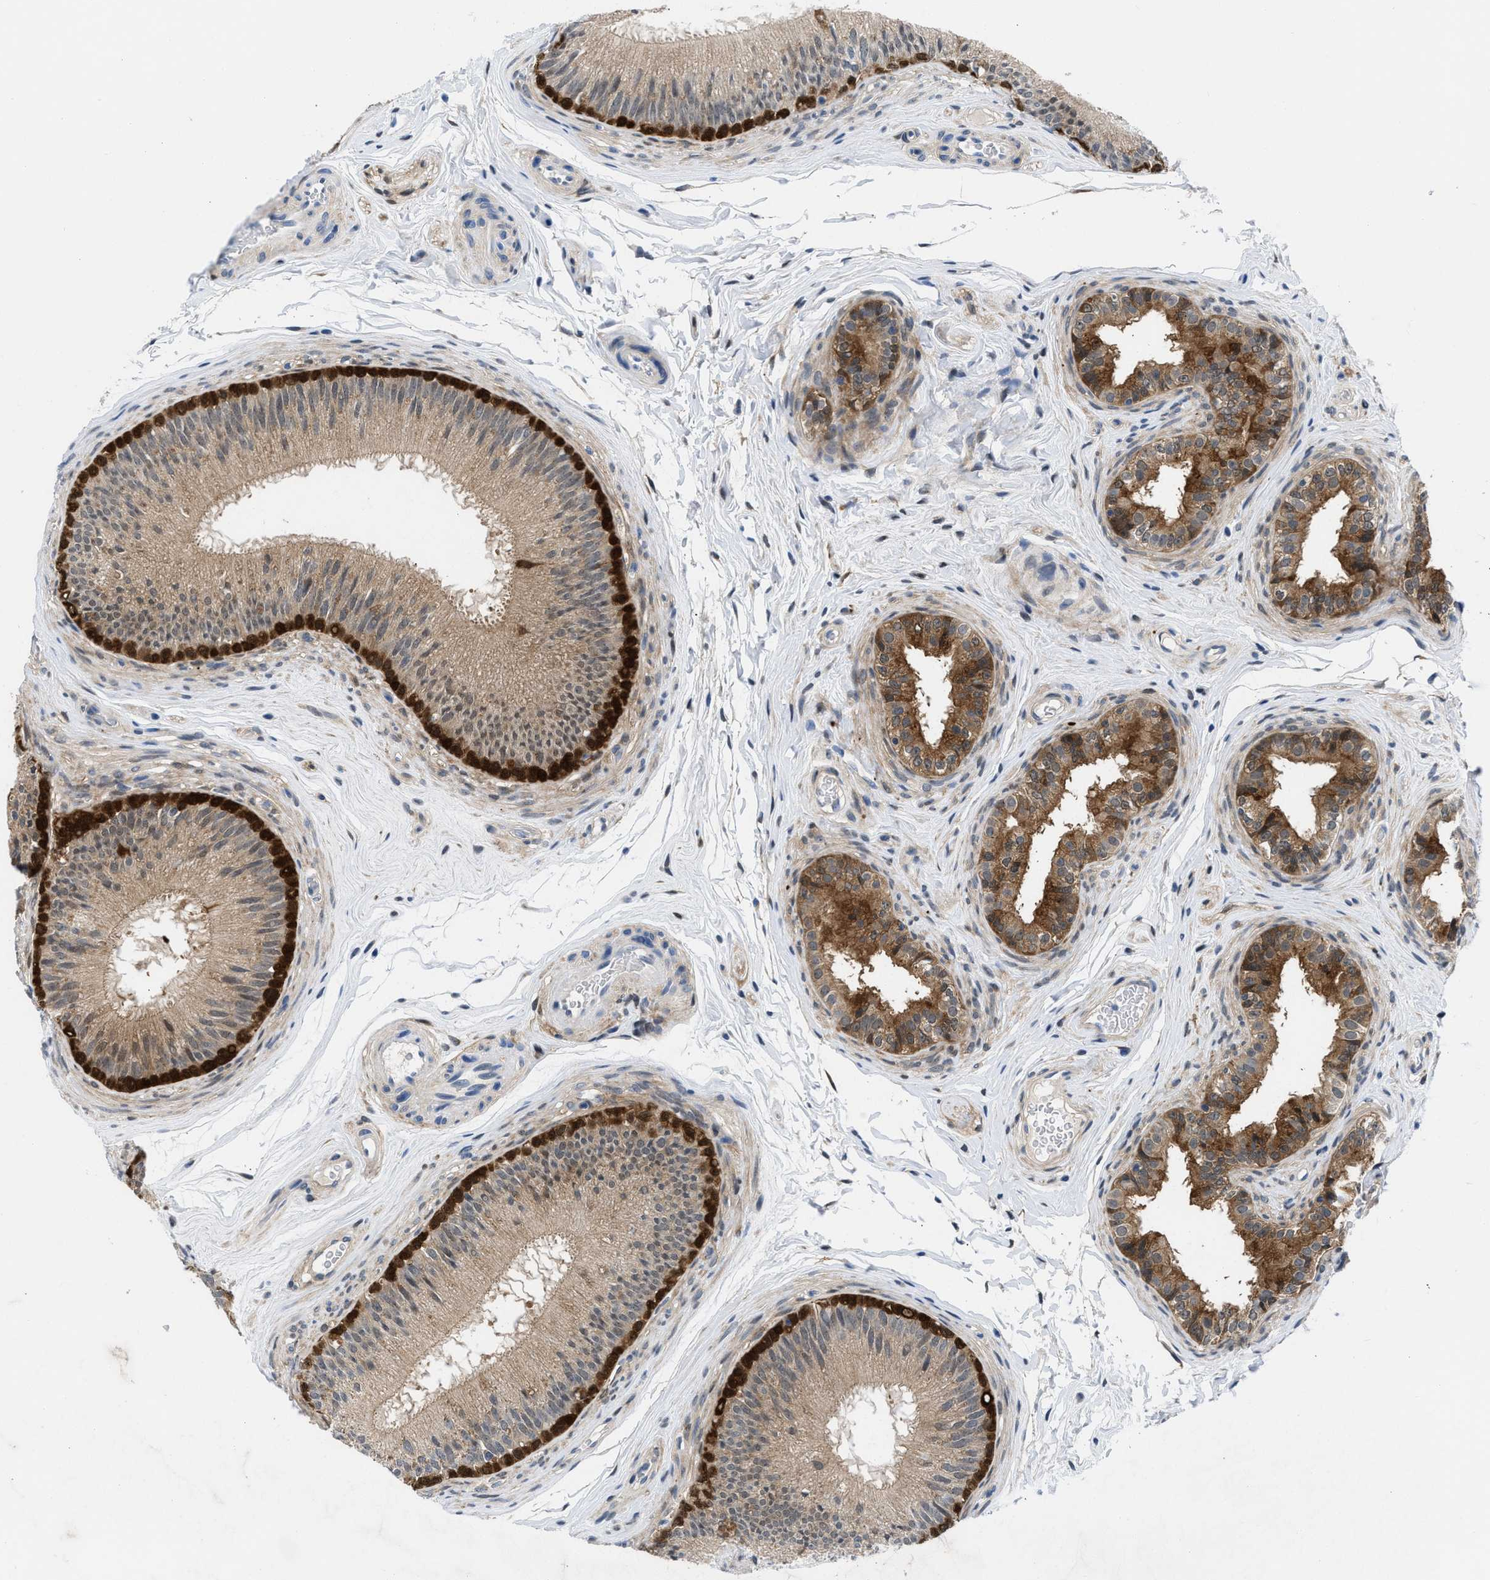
{"staining": {"intensity": "strong", "quantity": "25%-75%", "location": "cytoplasmic/membranous,nuclear"}, "tissue": "epididymis", "cell_type": "Glandular cells", "image_type": "normal", "snomed": [{"axis": "morphology", "description": "Normal tissue, NOS"}, {"axis": "topography", "description": "Testis"}, {"axis": "topography", "description": "Epididymis"}], "caption": "An image showing strong cytoplasmic/membranous,nuclear expression in about 25%-75% of glandular cells in normal epididymis, as visualized by brown immunohistochemical staining.", "gene": "CBR1", "patient": {"sex": "male", "age": 36}}